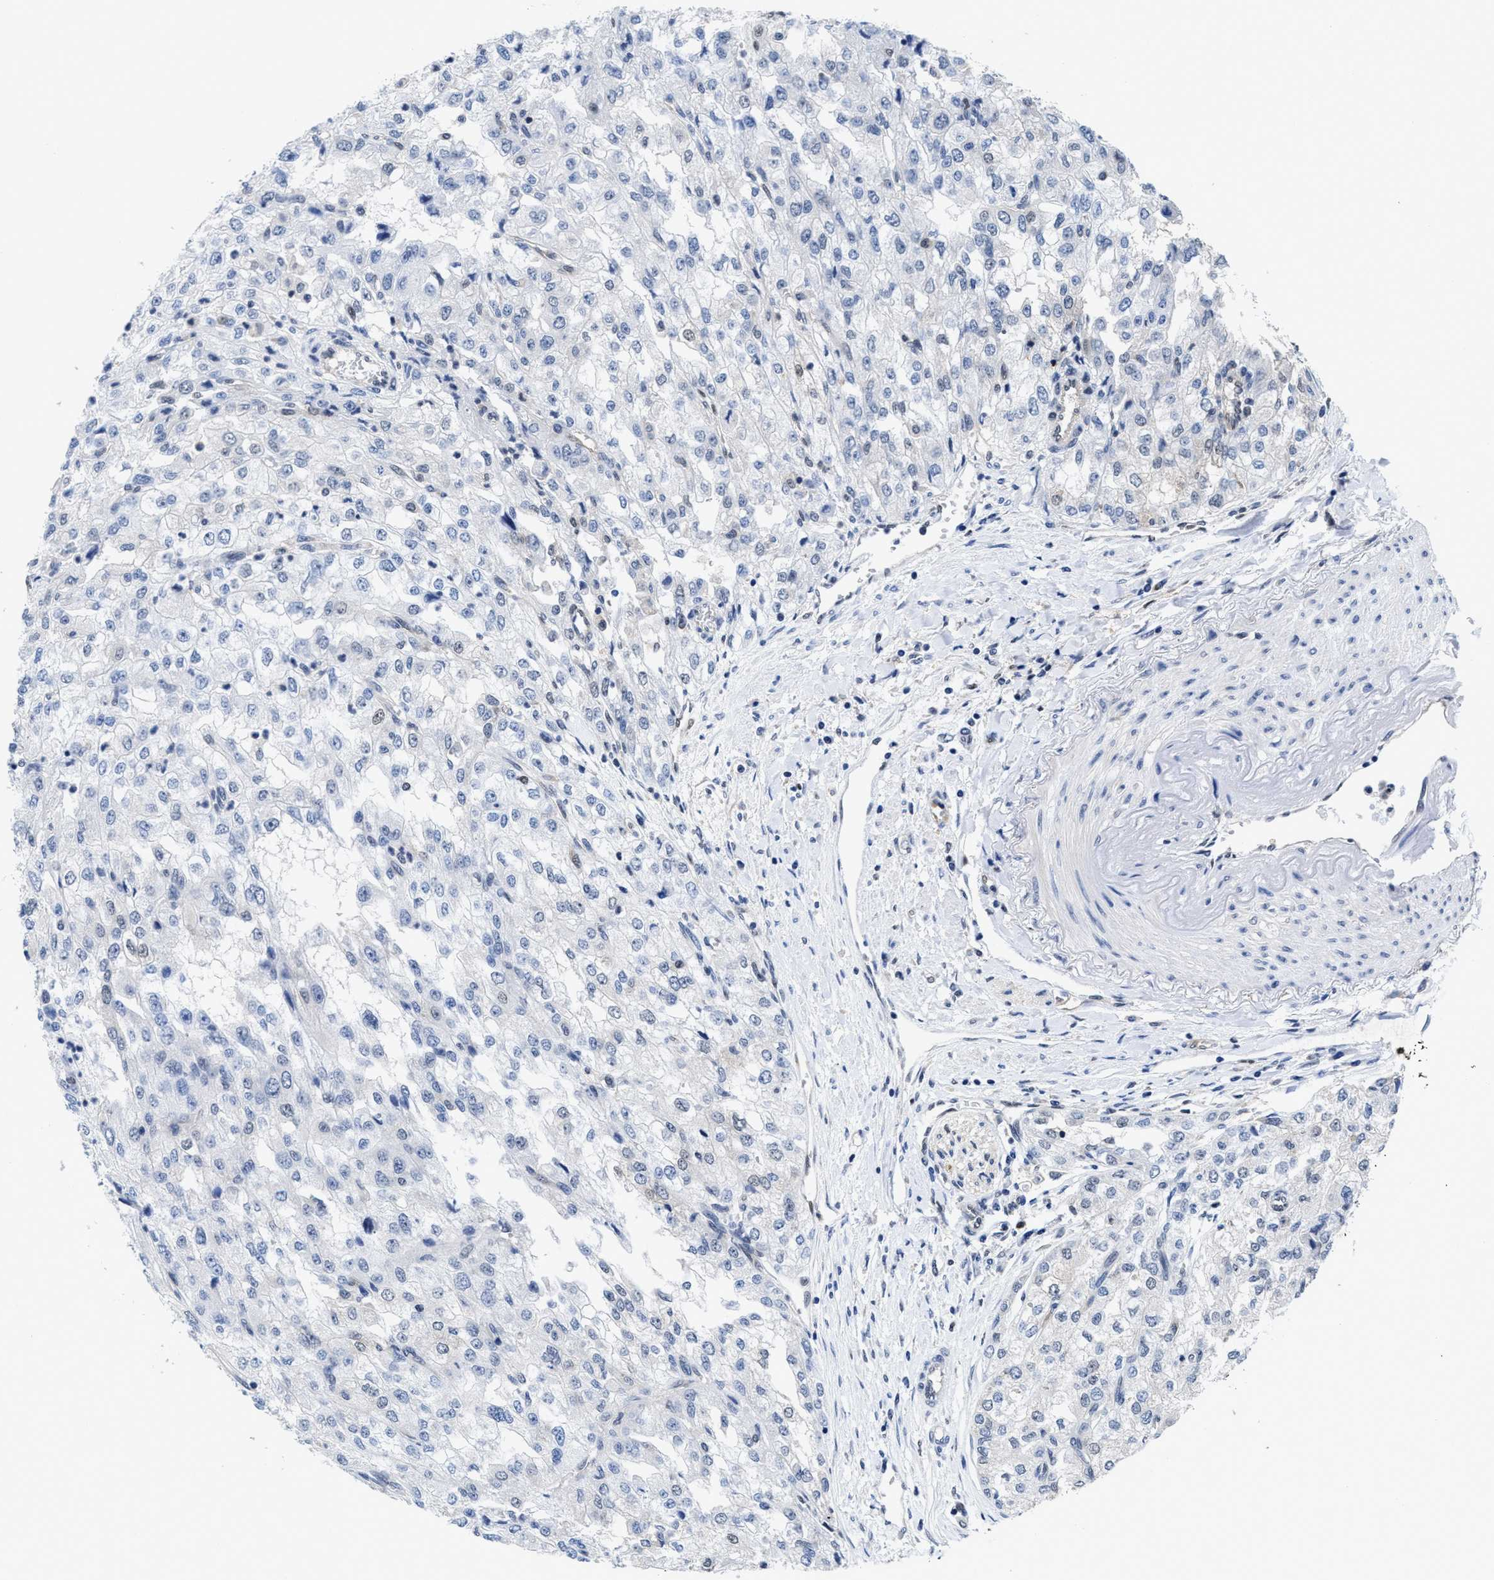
{"staining": {"intensity": "negative", "quantity": "none", "location": "none"}, "tissue": "renal cancer", "cell_type": "Tumor cells", "image_type": "cancer", "snomed": [{"axis": "morphology", "description": "Adenocarcinoma, NOS"}, {"axis": "topography", "description": "Kidney"}], "caption": "Immunohistochemistry histopathology image of neoplastic tissue: human renal adenocarcinoma stained with DAB demonstrates no significant protein positivity in tumor cells.", "gene": "ACLY", "patient": {"sex": "female", "age": 54}}